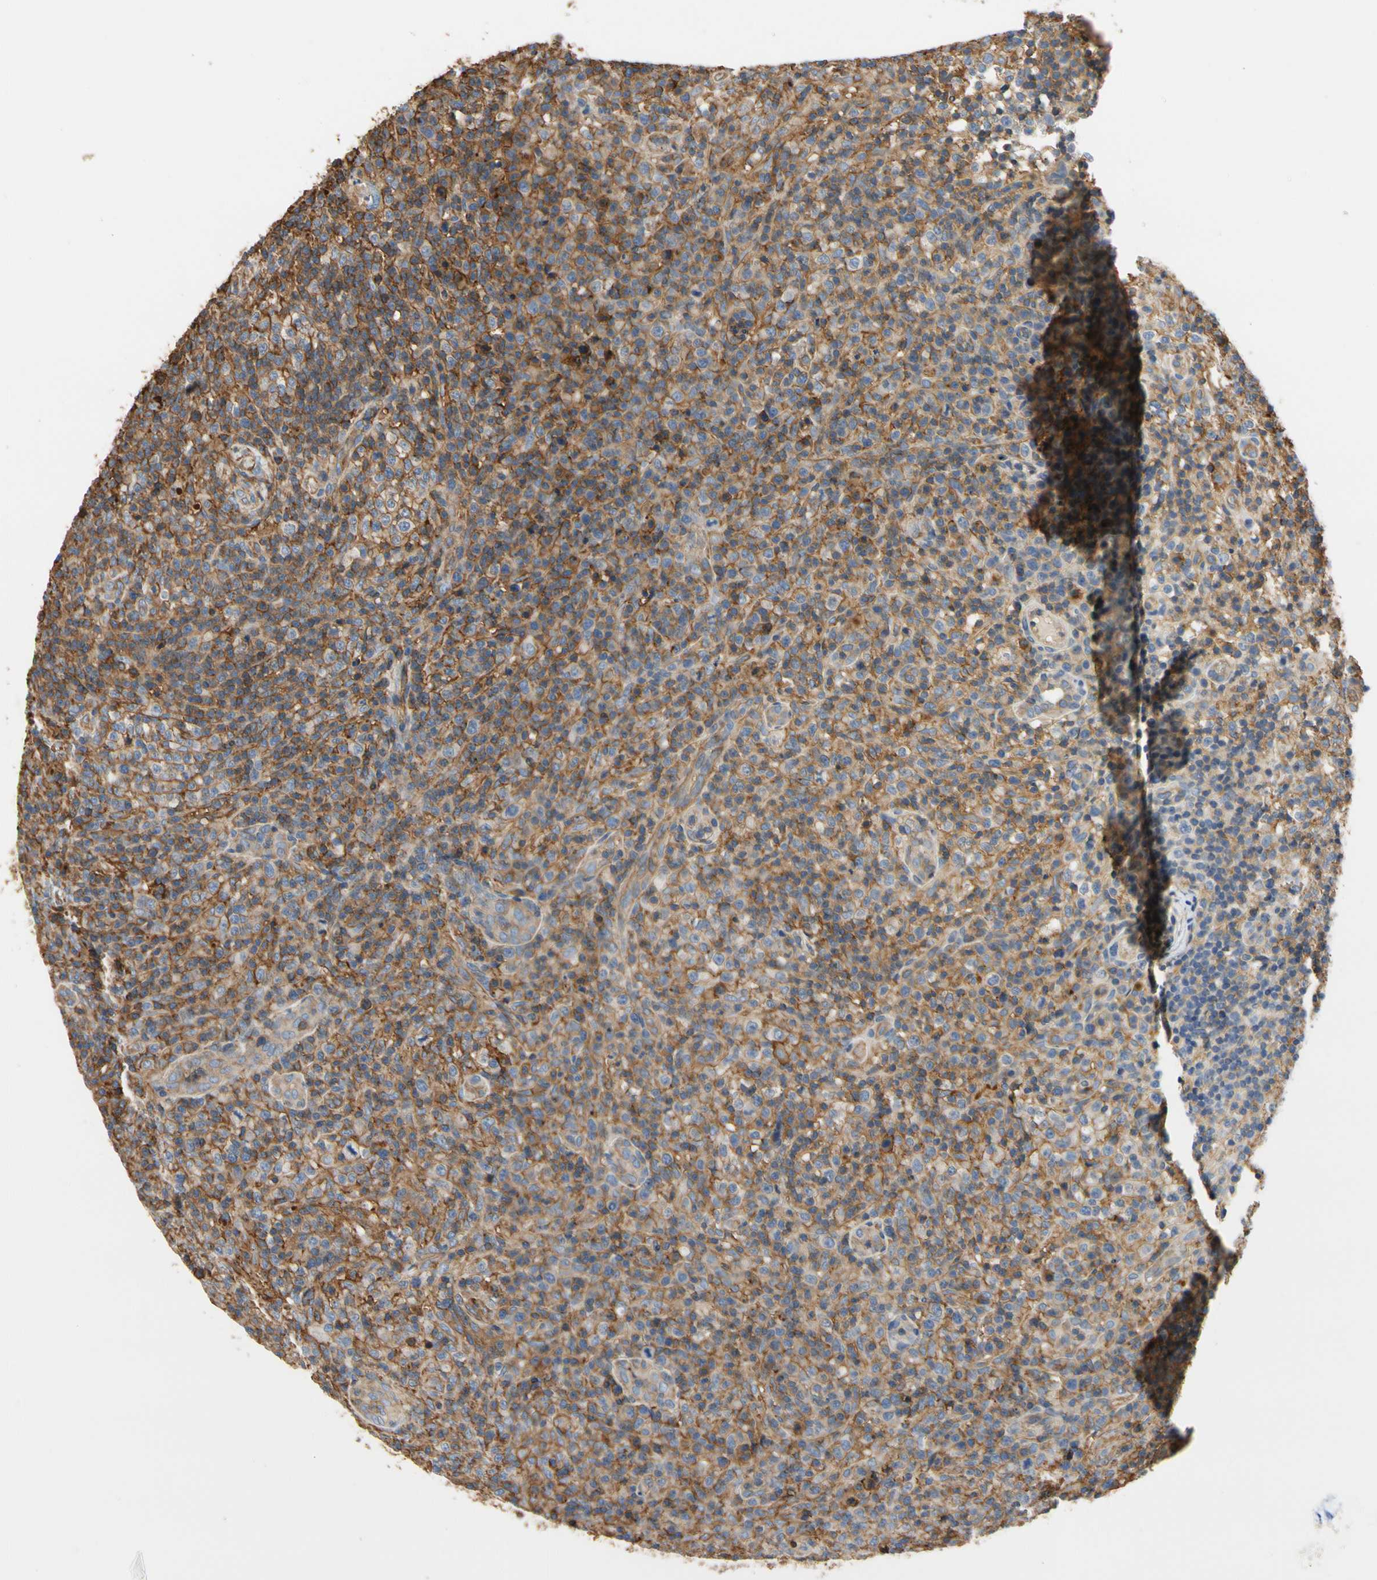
{"staining": {"intensity": "moderate", "quantity": "25%-75%", "location": "cytoplasmic/membranous"}, "tissue": "lymphoma", "cell_type": "Tumor cells", "image_type": "cancer", "snomed": [{"axis": "morphology", "description": "Malignant lymphoma, non-Hodgkin's type, High grade"}, {"axis": "topography", "description": "Lymph node"}], "caption": "A high-resolution histopathology image shows IHC staining of high-grade malignant lymphoma, non-Hodgkin's type, which shows moderate cytoplasmic/membranous staining in approximately 25%-75% of tumor cells.", "gene": "IL1RL1", "patient": {"sex": "female", "age": 76}}